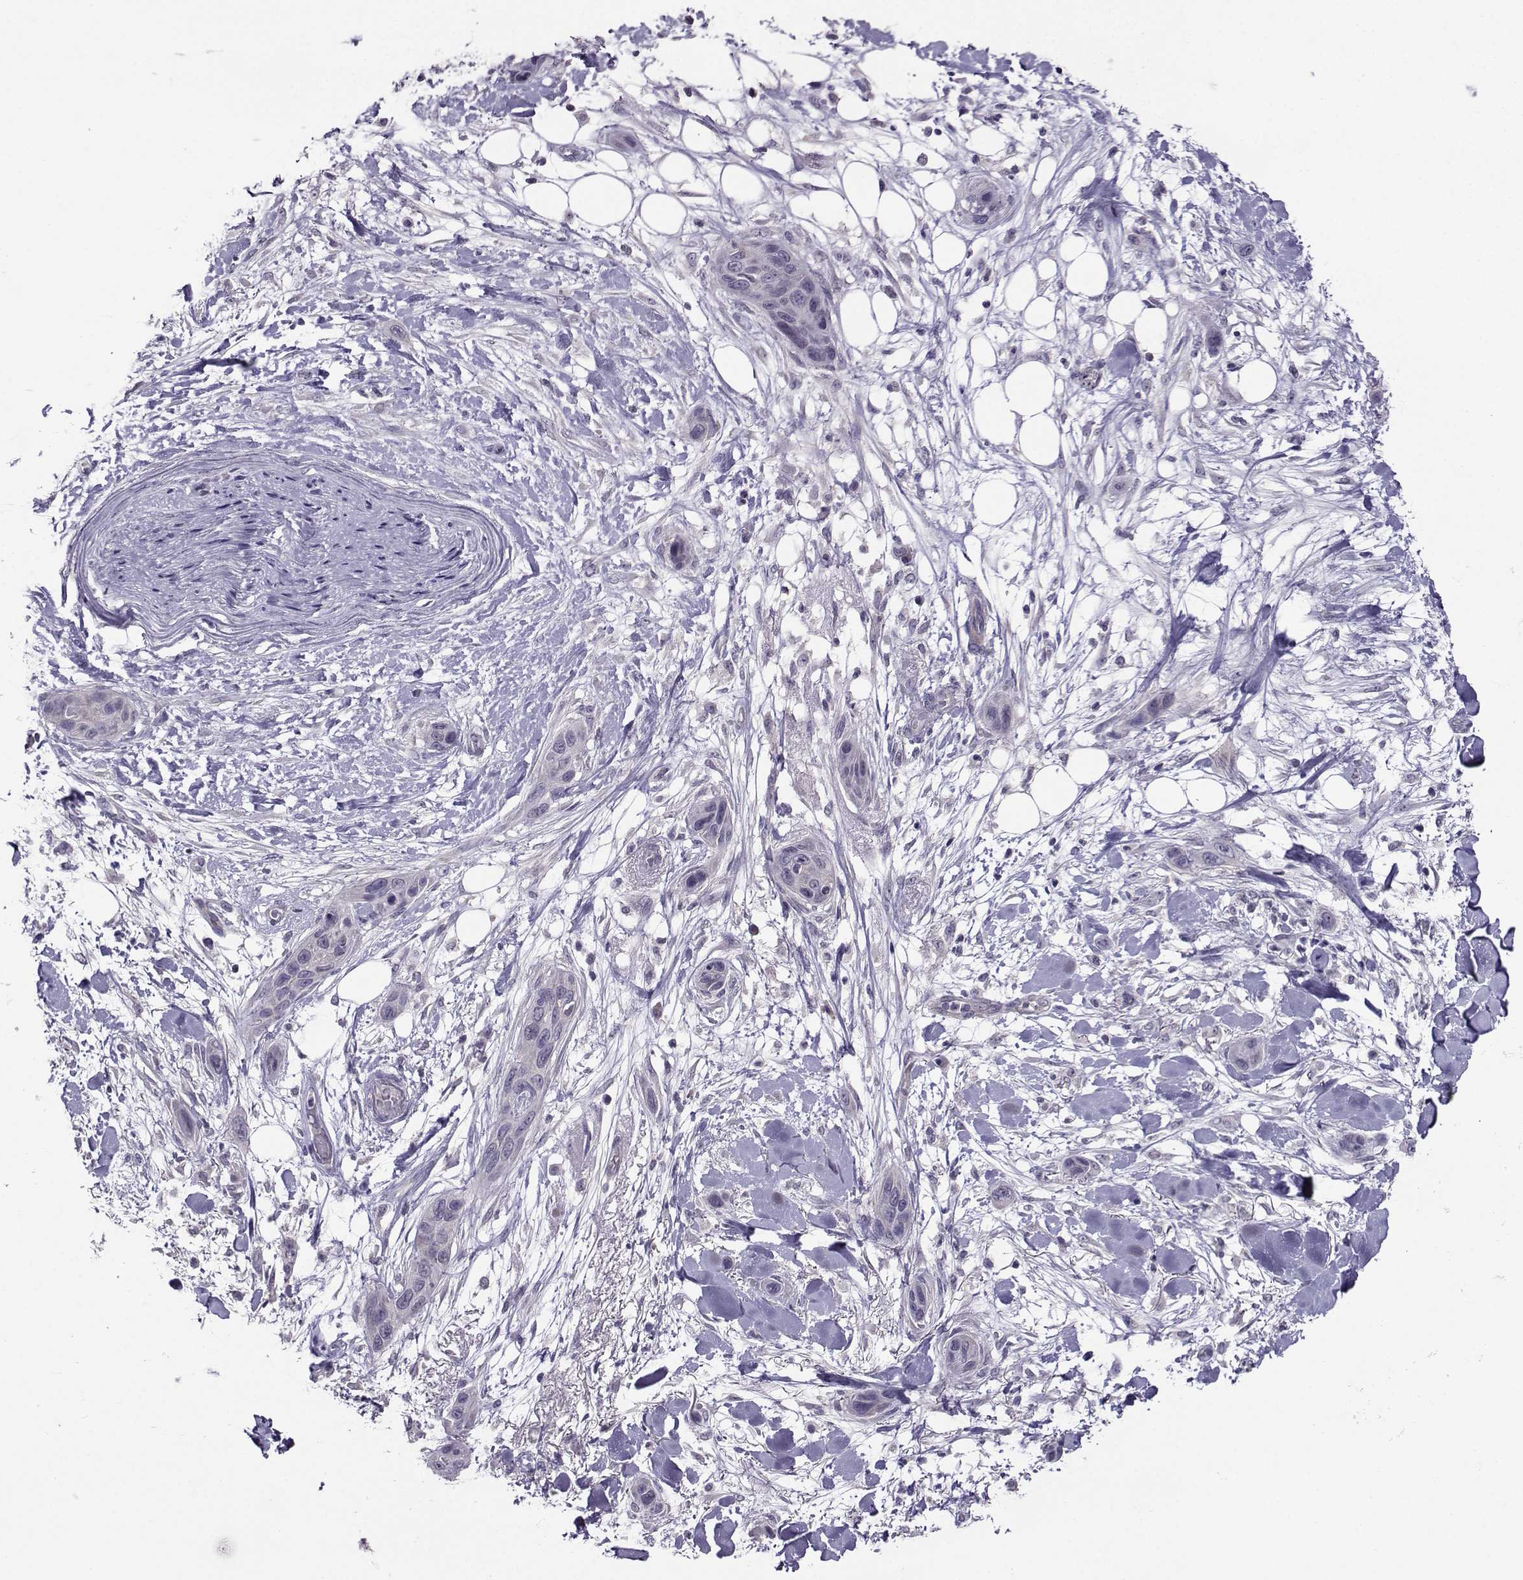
{"staining": {"intensity": "negative", "quantity": "none", "location": "none"}, "tissue": "skin cancer", "cell_type": "Tumor cells", "image_type": "cancer", "snomed": [{"axis": "morphology", "description": "Squamous cell carcinoma, NOS"}, {"axis": "topography", "description": "Skin"}], "caption": "A photomicrograph of human skin squamous cell carcinoma is negative for staining in tumor cells.", "gene": "DDX20", "patient": {"sex": "male", "age": 79}}